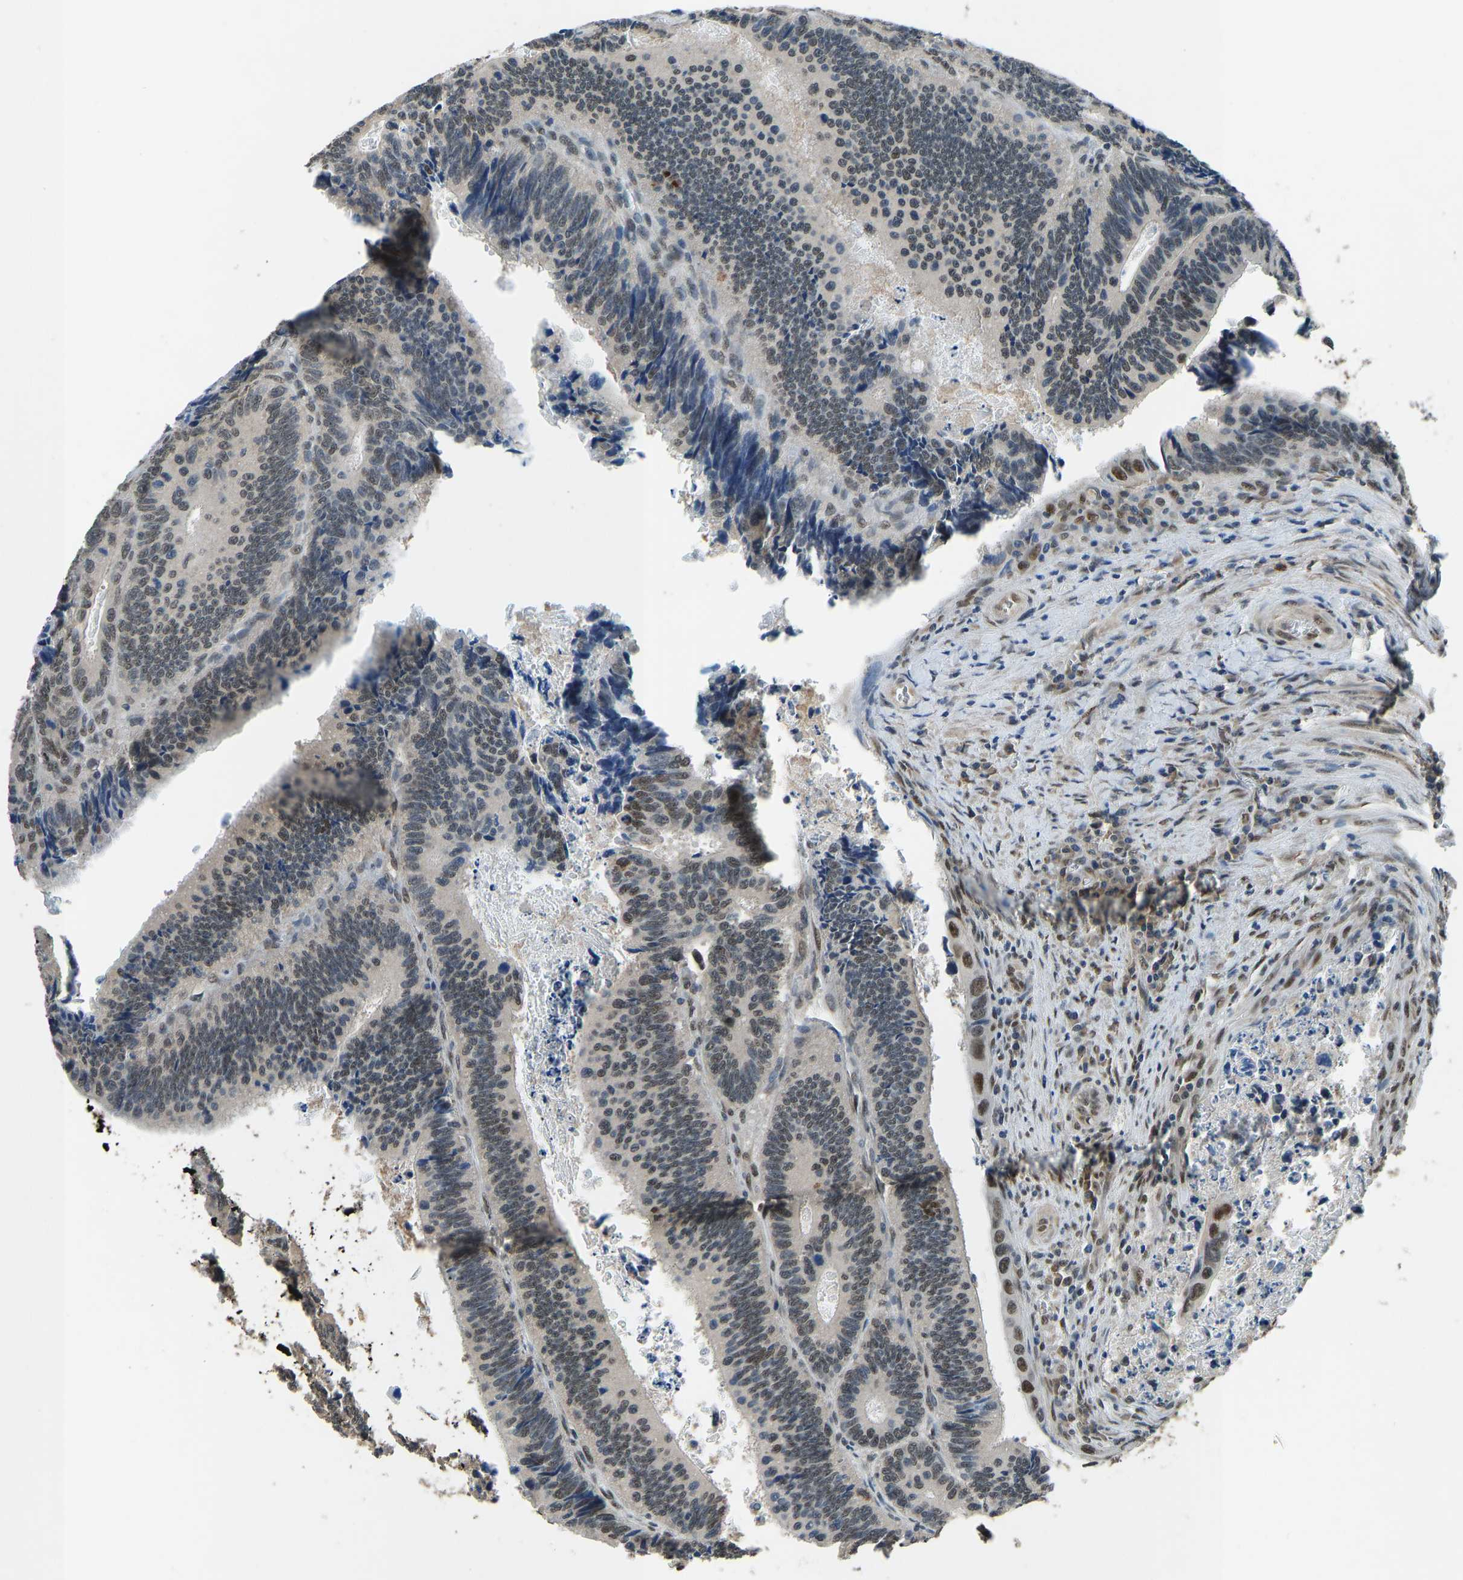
{"staining": {"intensity": "moderate", "quantity": "<25%", "location": "nuclear"}, "tissue": "colorectal cancer", "cell_type": "Tumor cells", "image_type": "cancer", "snomed": [{"axis": "morphology", "description": "Inflammation, NOS"}, {"axis": "morphology", "description": "Adenocarcinoma, NOS"}, {"axis": "topography", "description": "Colon"}], "caption": "This photomicrograph displays colorectal cancer stained with IHC to label a protein in brown. The nuclear of tumor cells show moderate positivity for the protein. Nuclei are counter-stained blue.", "gene": "FOS", "patient": {"sex": "male", "age": 72}}